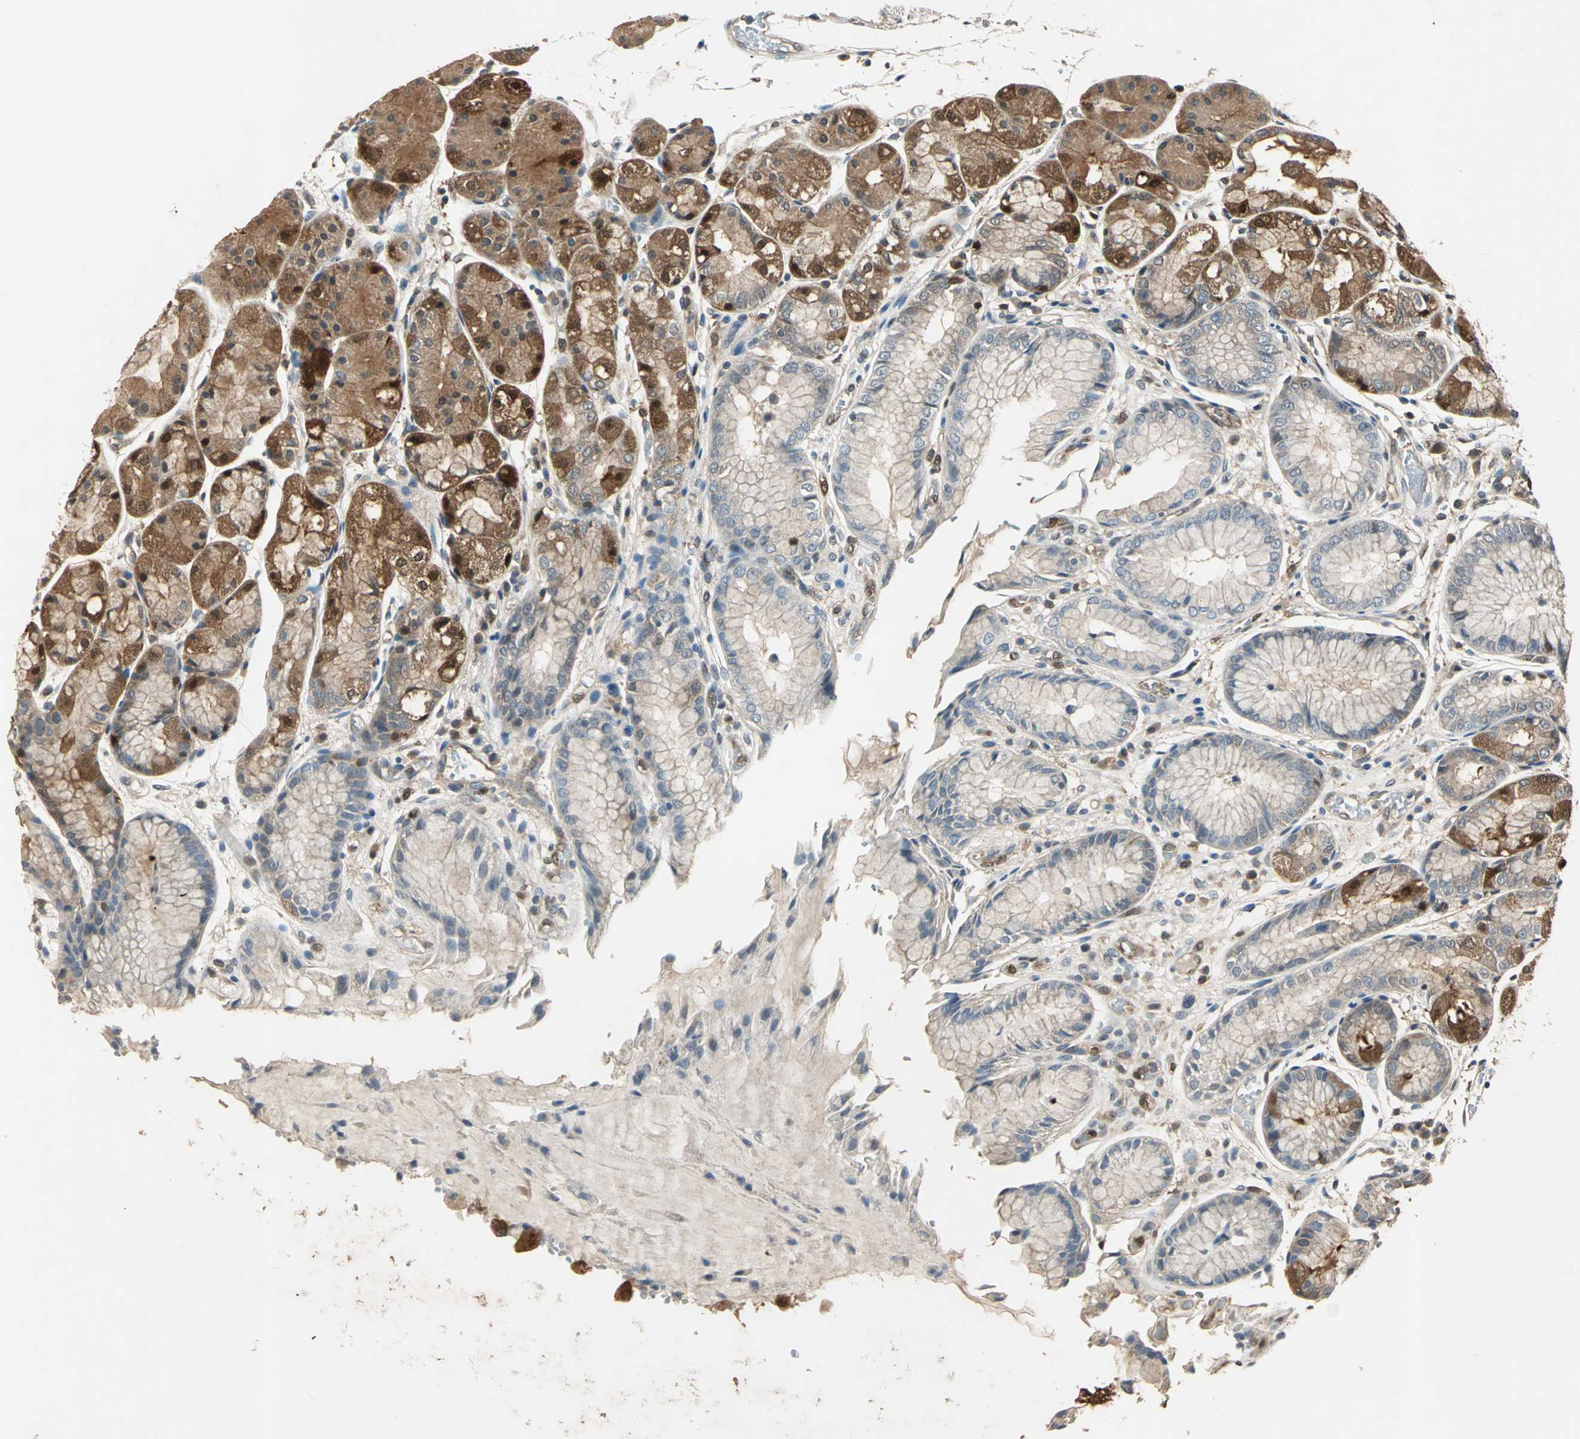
{"staining": {"intensity": "moderate", "quantity": ">75%", "location": "cytoplasmic/membranous,nuclear"}, "tissue": "stomach", "cell_type": "Glandular cells", "image_type": "normal", "snomed": [{"axis": "morphology", "description": "Normal tissue, NOS"}, {"axis": "topography", "description": "Stomach, upper"}], "caption": "The image shows a brown stain indicating the presence of a protein in the cytoplasmic/membranous,nuclear of glandular cells in stomach. (IHC, brightfield microscopy, high magnification).", "gene": "RRM2B", "patient": {"sex": "male", "age": 72}}